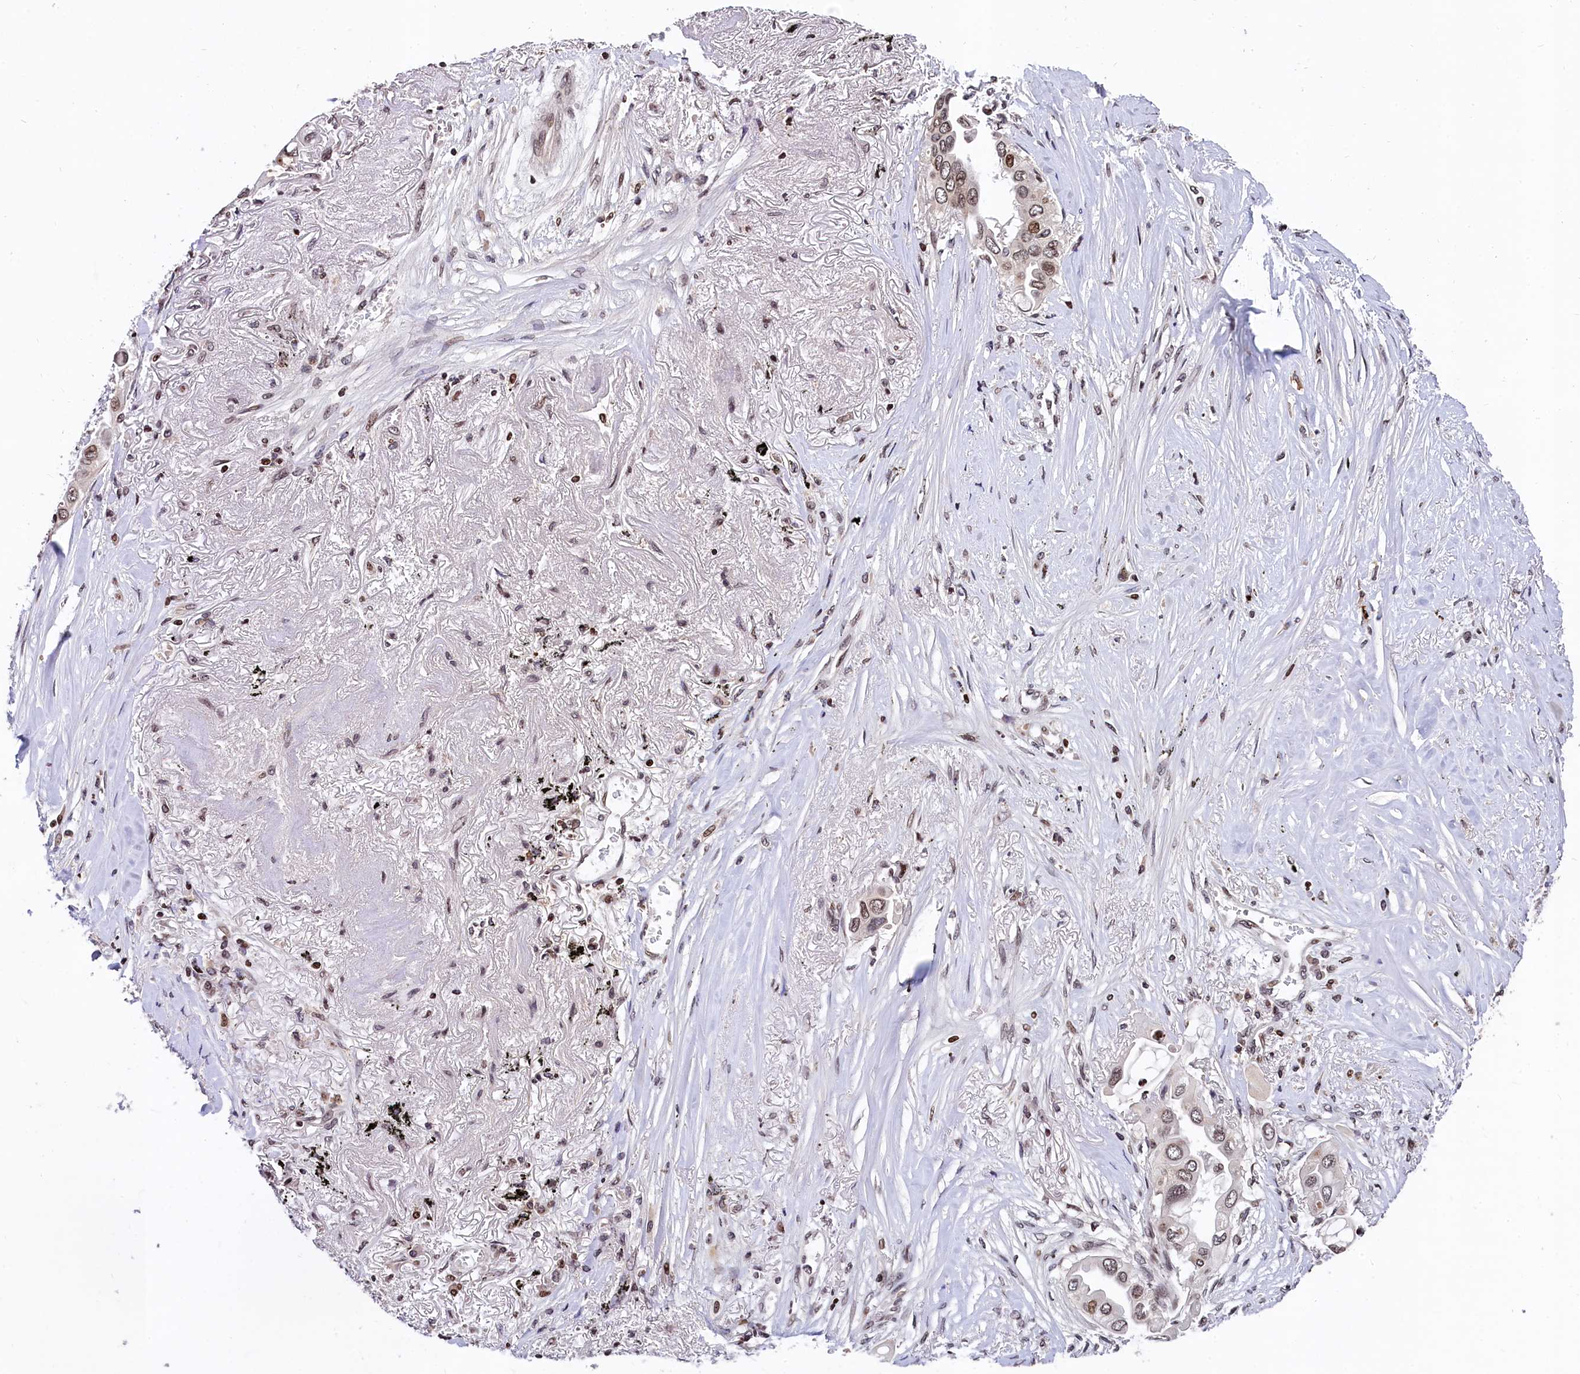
{"staining": {"intensity": "weak", "quantity": "25%-75%", "location": "nuclear"}, "tissue": "lung cancer", "cell_type": "Tumor cells", "image_type": "cancer", "snomed": [{"axis": "morphology", "description": "Adenocarcinoma, NOS"}, {"axis": "topography", "description": "Lung"}], "caption": "The micrograph reveals staining of adenocarcinoma (lung), revealing weak nuclear protein positivity (brown color) within tumor cells.", "gene": "FAM217B", "patient": {"sex": "female", "age": 76}}